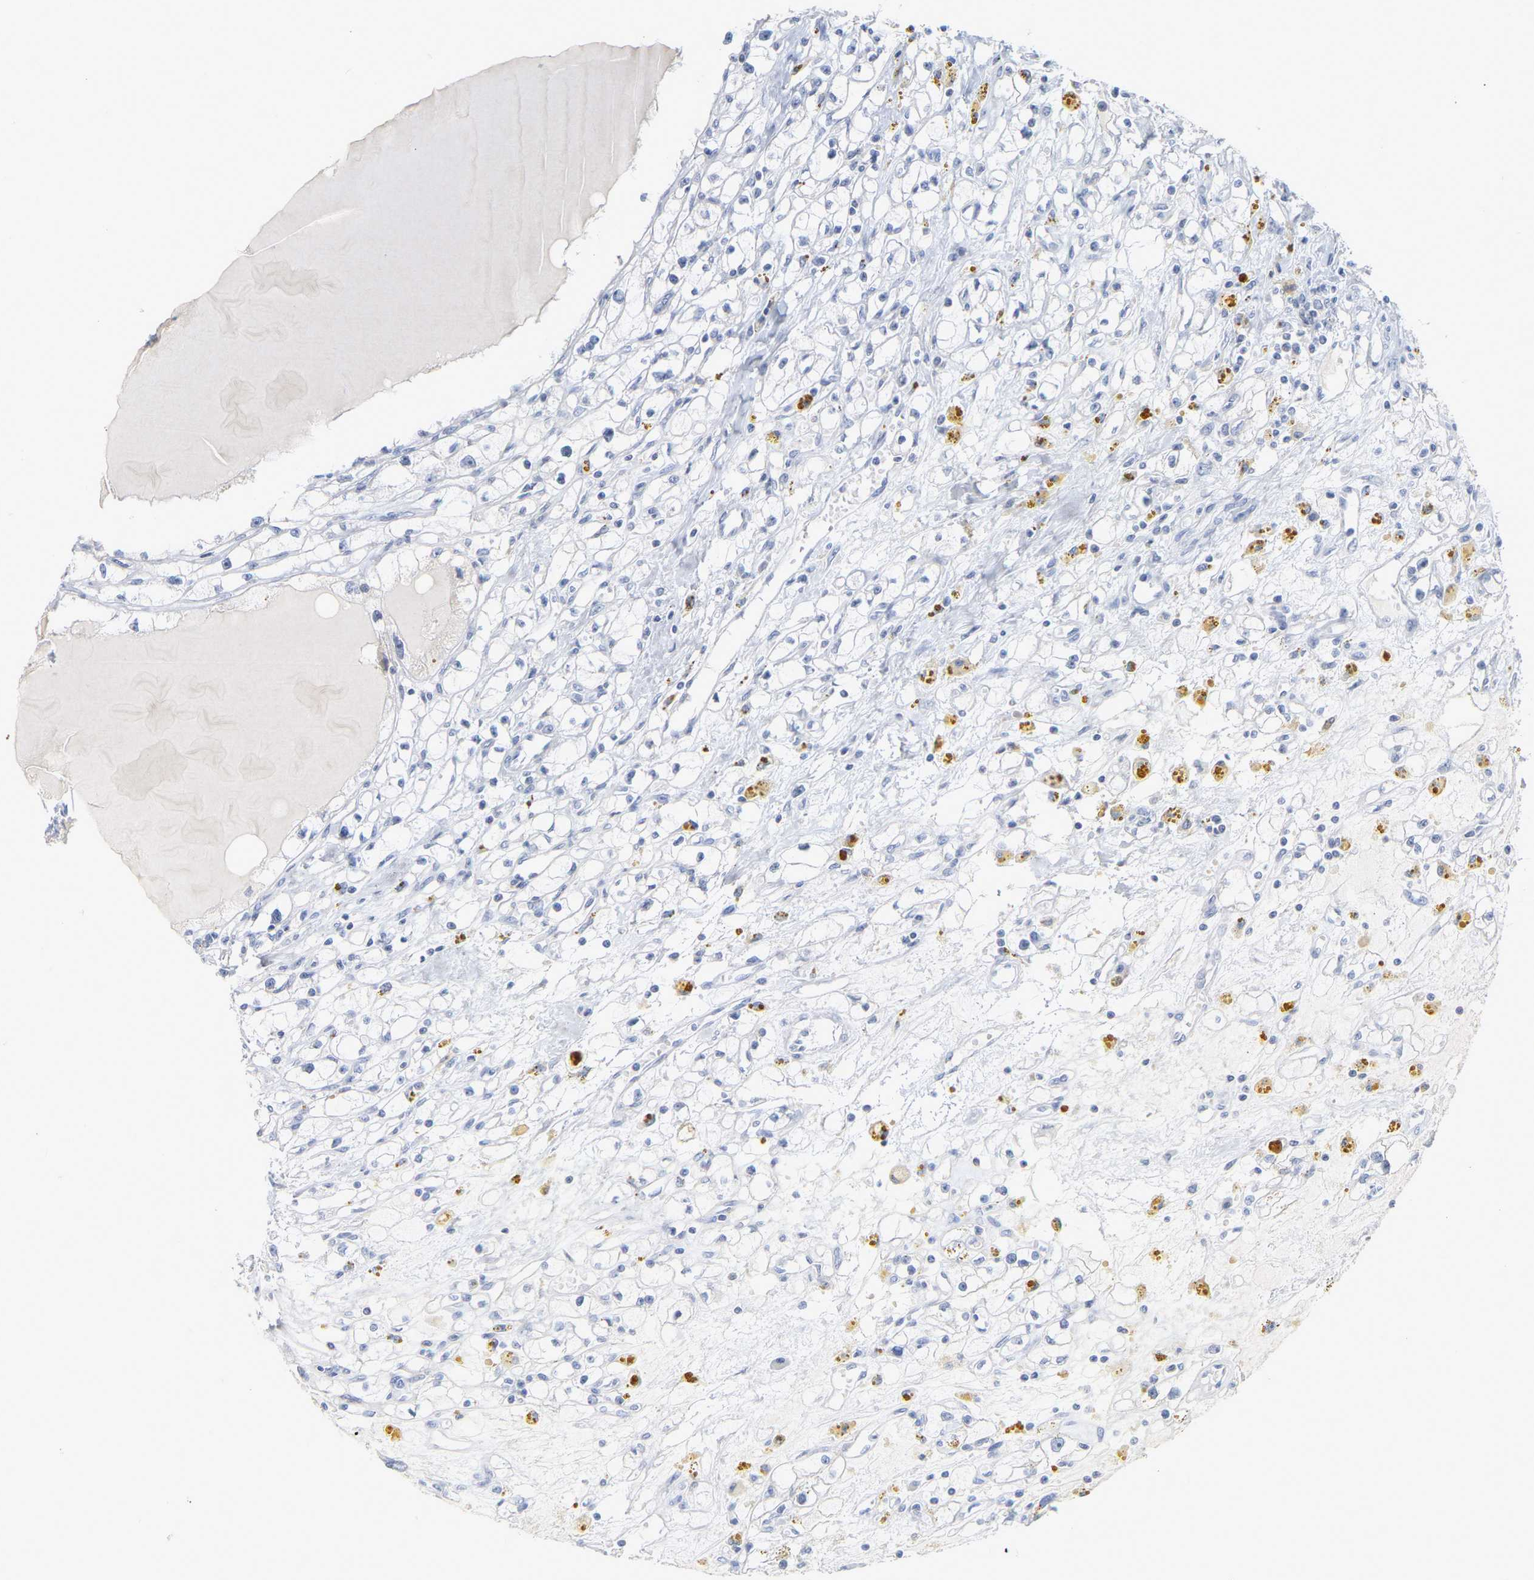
{"staining": {"intensity": "negative", "quantity": "none", "location": "none"}, "tissue": "renal cancer", "cell_type": "Tumor cells", "image_type": "cancer", "snomed": [{"axis": "morphology", "description": "Adenocarcinoma, NOS"}, {"axis": "topography", "description": "Kidney"}], "caption": "Immunohistochemical staining of human adenocarcinoma (renal) demonstrates no significant expression in tumor cells. (Immunohistochemistry, brightfield microscopy, high magnification).", "gene": "KRT76", "patient": {"sex": "male", "age": 56}}